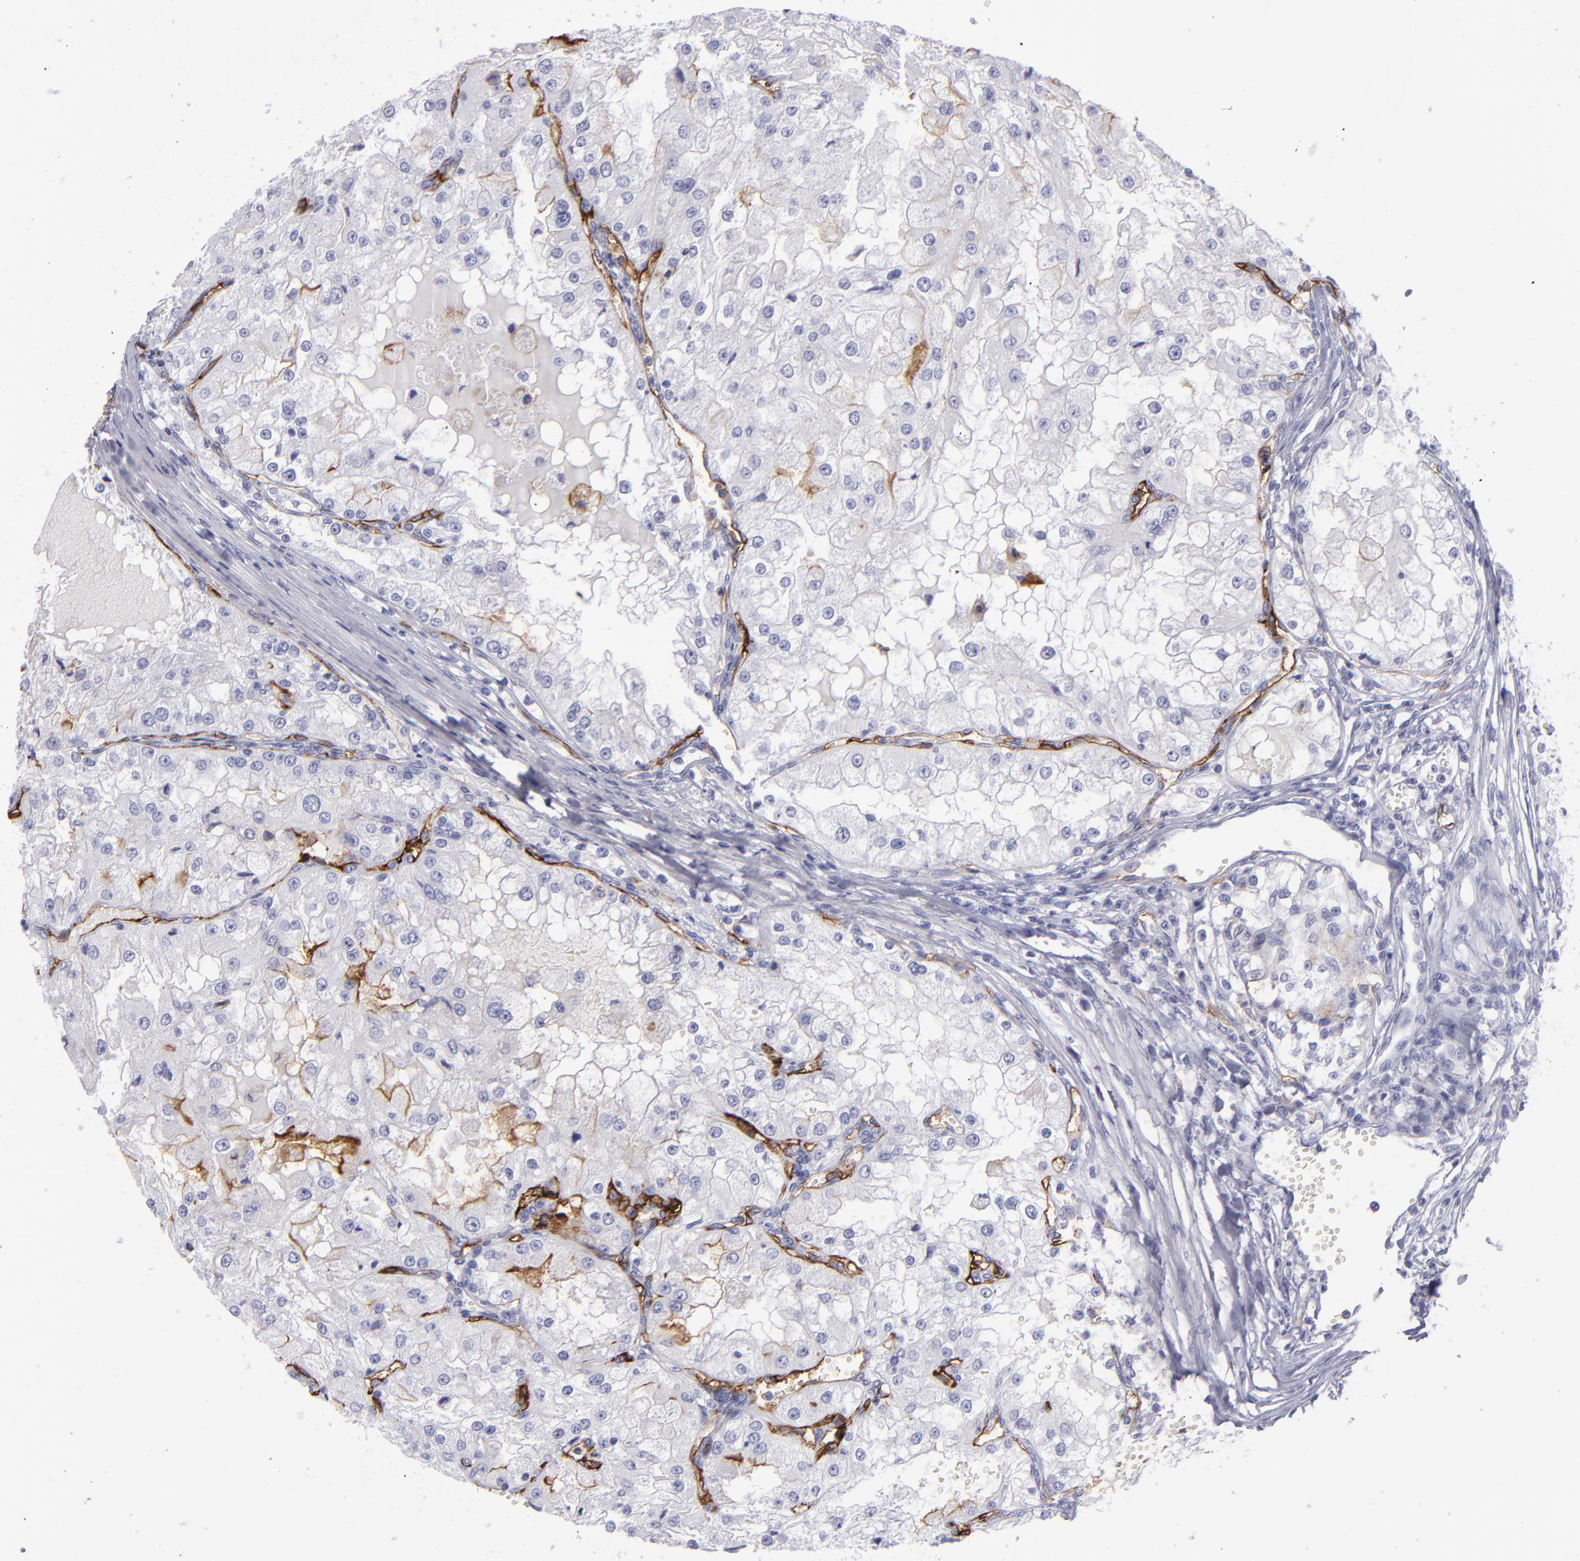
{"staining": {"intensity": "negative", "quantity": "none", "location": "none"}, "tissue": "renal cancer", "cell_type": "Tumor cells", "image_type": "cancer", "snomed": [{"axis": "morphology", "description": "Adenocarcinoma, NOS"}, {"axis": "topography", "description": "Kidney"}], "caption": "Immunohistochemical staining of renal adenocarcinoma reveals no significant expression in tumor cells.", "gene": "ACE", "patient": {"sex": "female", "age": 74}}